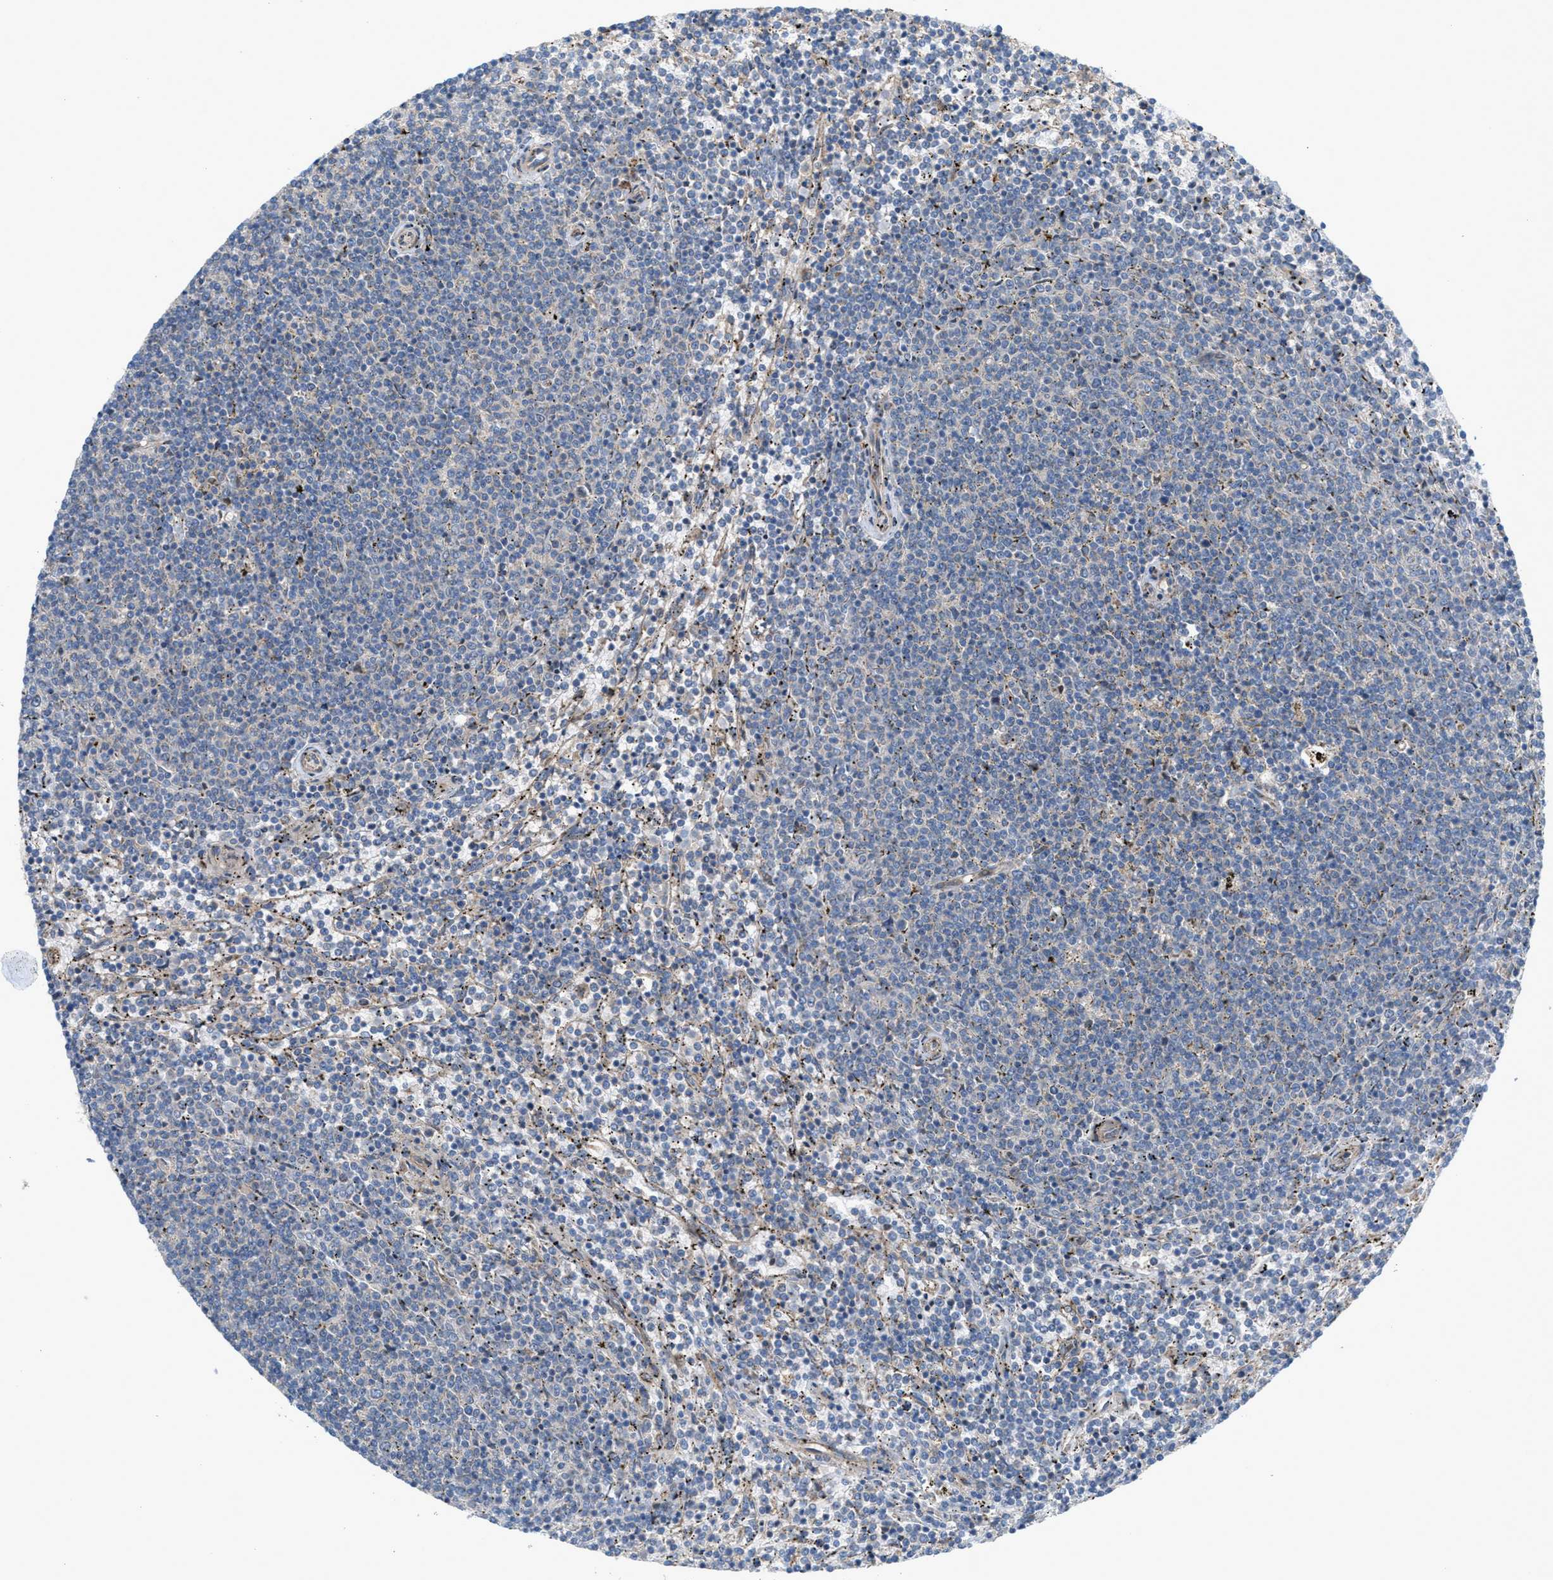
{"staining": {"intensity": "negative", "quantity": "none", "location": "none"}, "tissue": "lymphoma", "cell_type": "Tumor cells", "image_type": "cancer", "snomed": [{"axis": "morphology", "description": "Malignant lymphoma, non-Hodgkin's type, Low grade"}, {"axis": "topography", "description": "Spleen"}], "caption": "DAB immunohistochemical staining of human malignant lymphoma, non-Hodgkin's type (low-grade) reveals no significant expression in tumor cells. (Brightfield microscopy of DAB immunohistochemistry at high magnification).", "gene": "CYB5D1", "patient": {"sex": "female", "age": 50}}